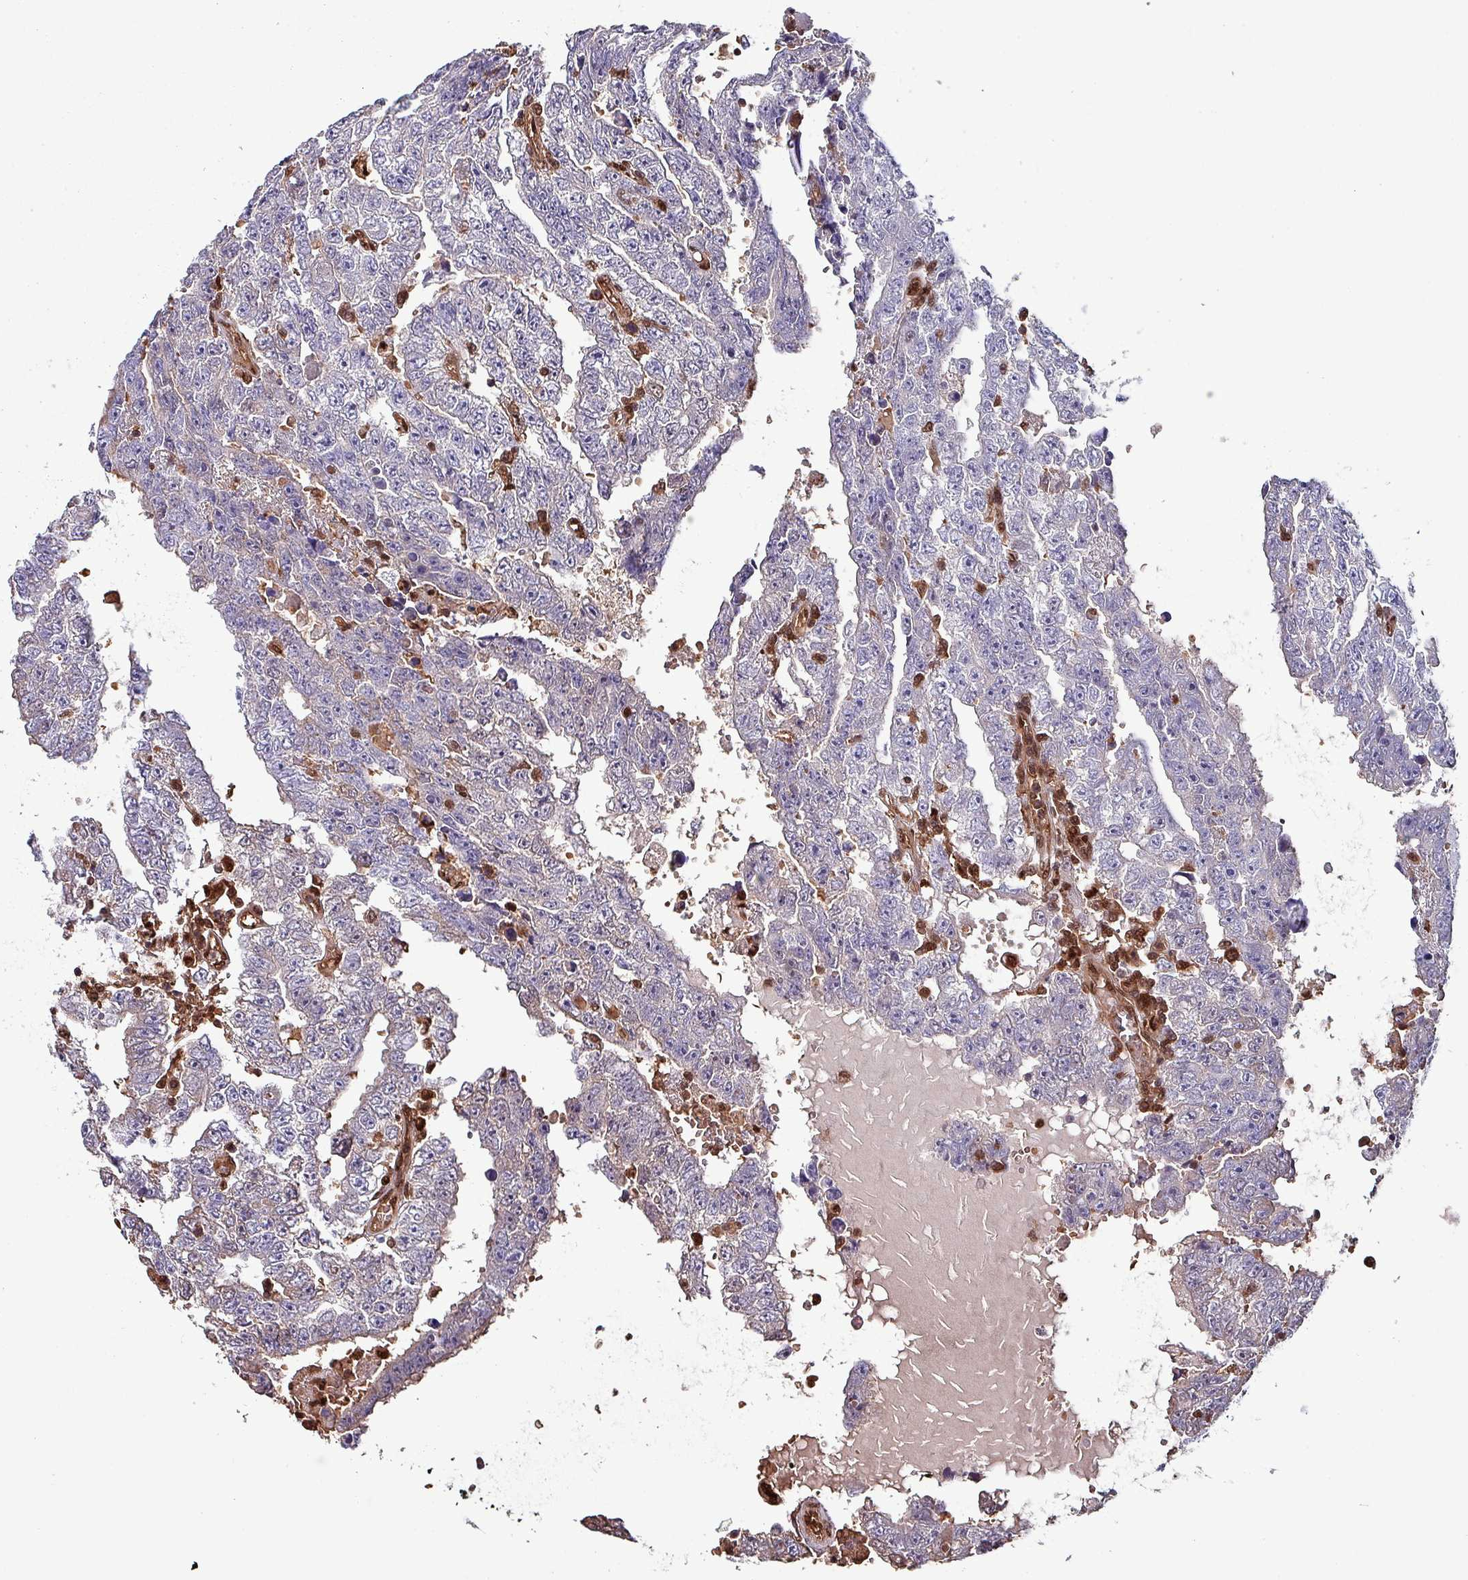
{"staining": {"intensity": "negative", "quantity": "none", "location": "none"}, "tissue": "testis cancer", "cell_type": "Tumor cells", "image_type": "cancer", "snomed": [{"axis": "morphology", "description": "Carcinoma, Embryonal, NOS"}, {"axis": "topography", "description": "Testis"}], "caption": "DAB (3,3'-diaminobenzidine) immunohistochemical staining of testis cancer (embryonal carcinoma) exhibits no significant expression in tumor cells.", "gene": "PSMB8", "patient": {"sex": "male", "age": 25}}